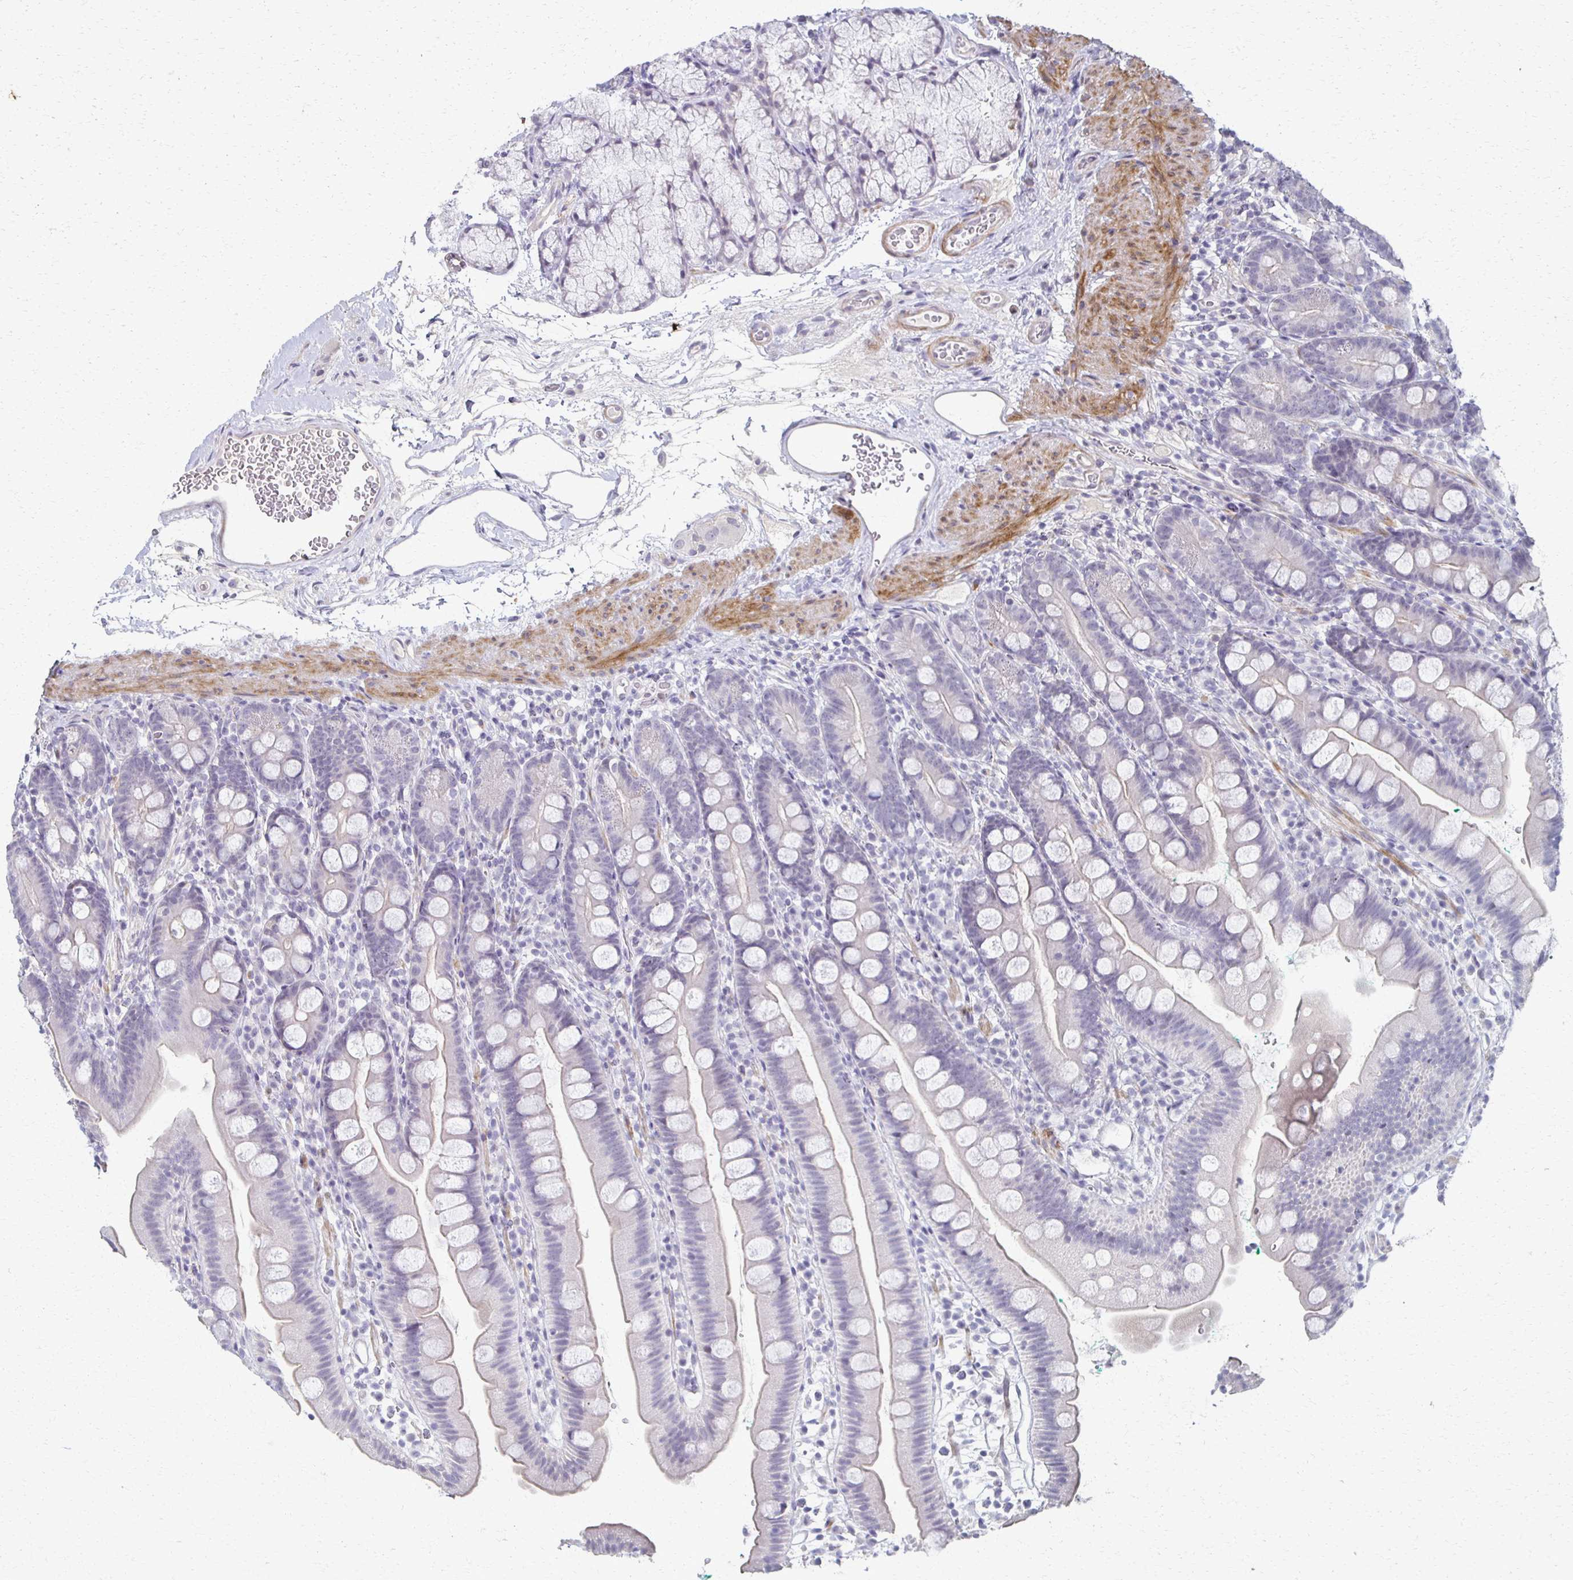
{"staining": {"intensity": "negative", "quantity": "none", "location": "none"}, "tissue": "duodenum", "cell_type": "Glandular cells", "image_type": "normal", "snomed": [{"axis": "morphology", "description": "Normal tissue, NOS"}, {"axis": "topography", "description": "Duodenum"}], "caption": "There is no significant positivity in glandular cells of duodenum. Nuclei are stained in blue.", "gene": "FOXO4", "patient": {"sex": "female", "age": 67}}